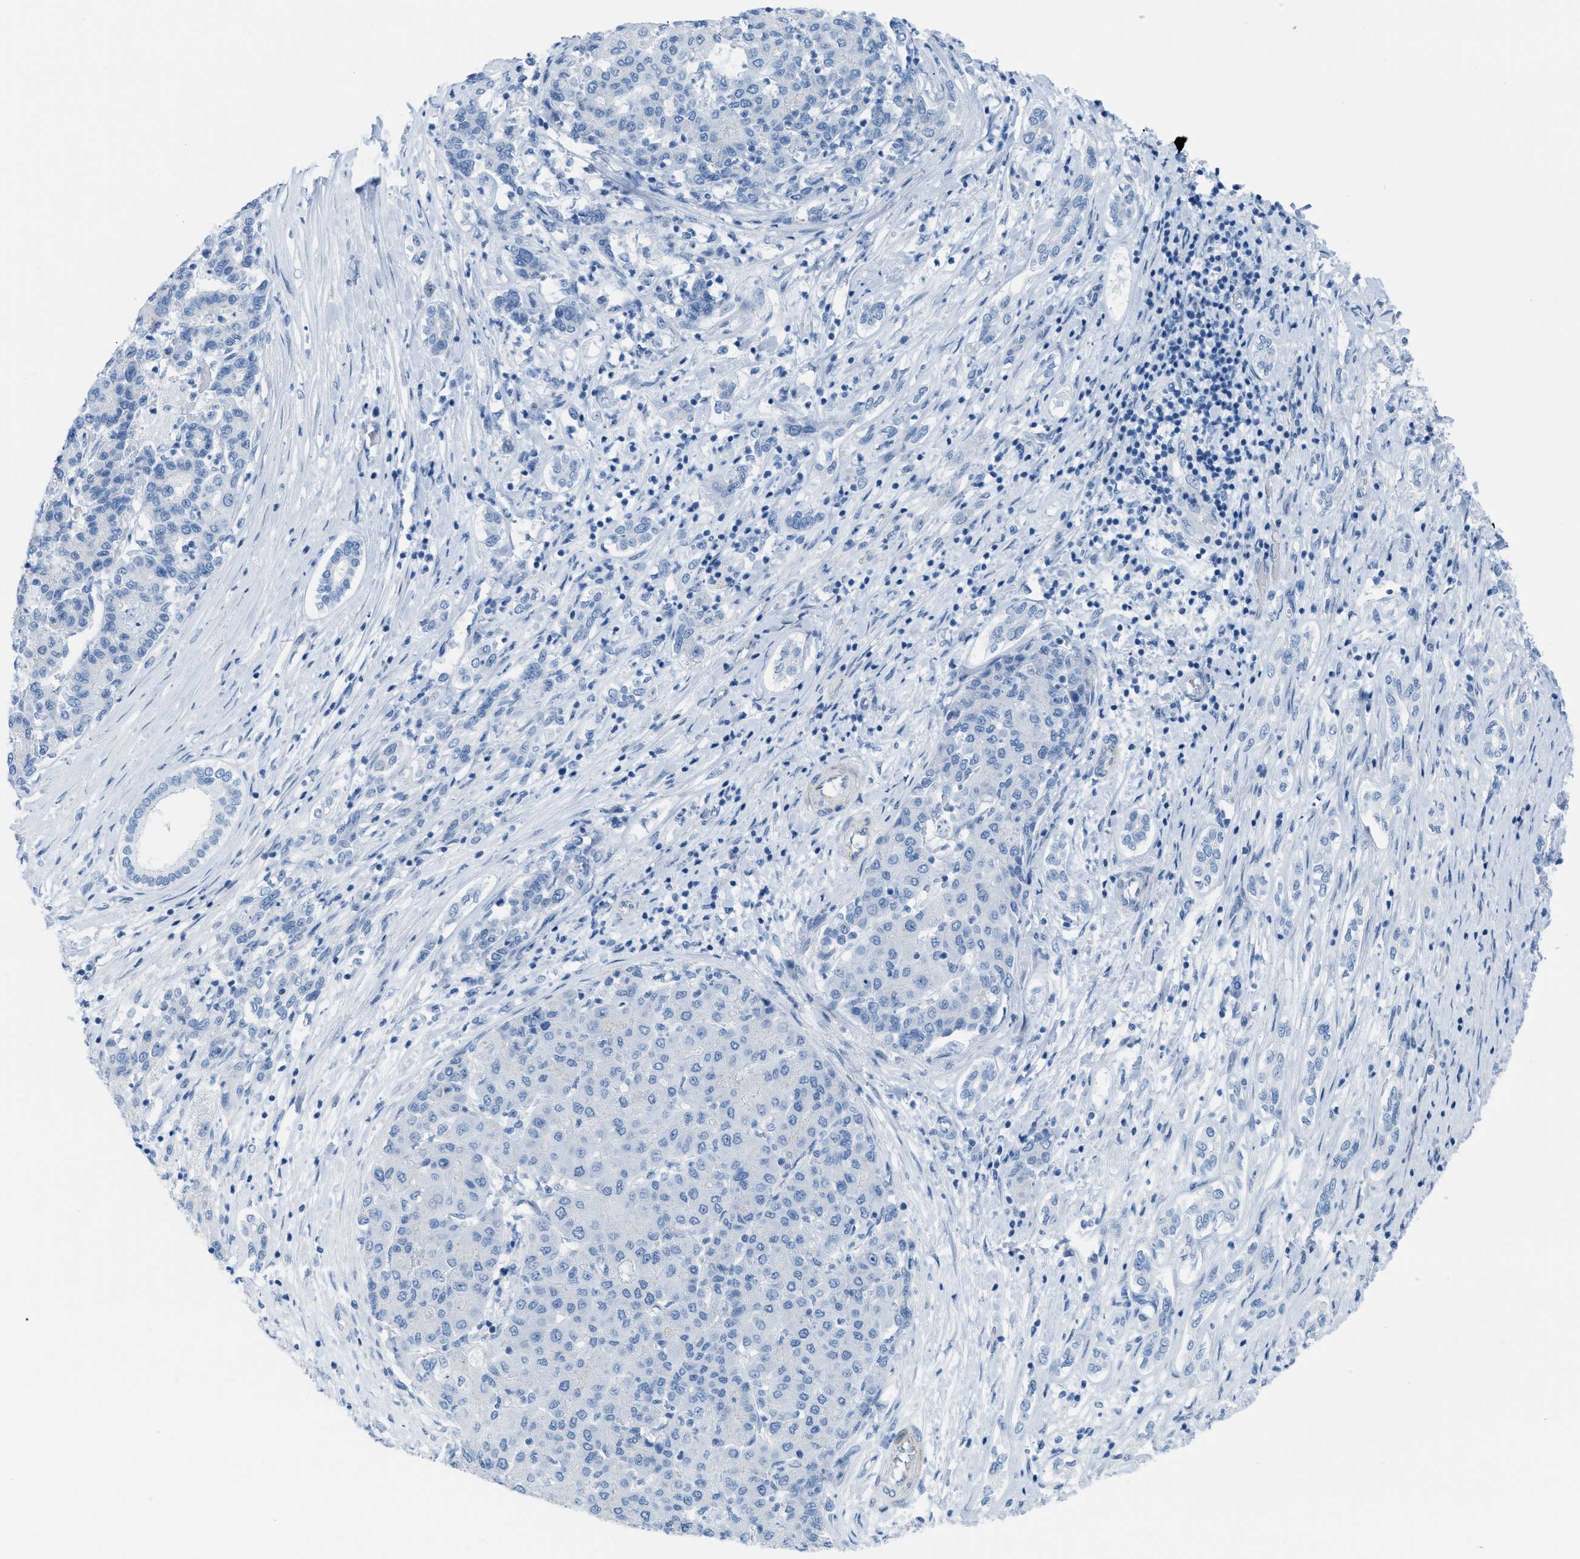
{"staining": {"intensity": "negative", "quantity": "none", "location": "none"}, "tissue": "liver cancer", "cell_type": "Tumor cells", "image_type": "cancer", "snomed": [{"axis": "morphology", "description": "Carcinoma, Hepatocellular, NOS"}, {"axis": "topography", "description": "Liver"}], "caption": "This is a image of immunohistochemistry staining of liver cancer (hepatocellular carcinoma), which shows no expression in tumor cells.", "gene": "SLC12A1", "patient": {"sex": "male", "age": 65}}